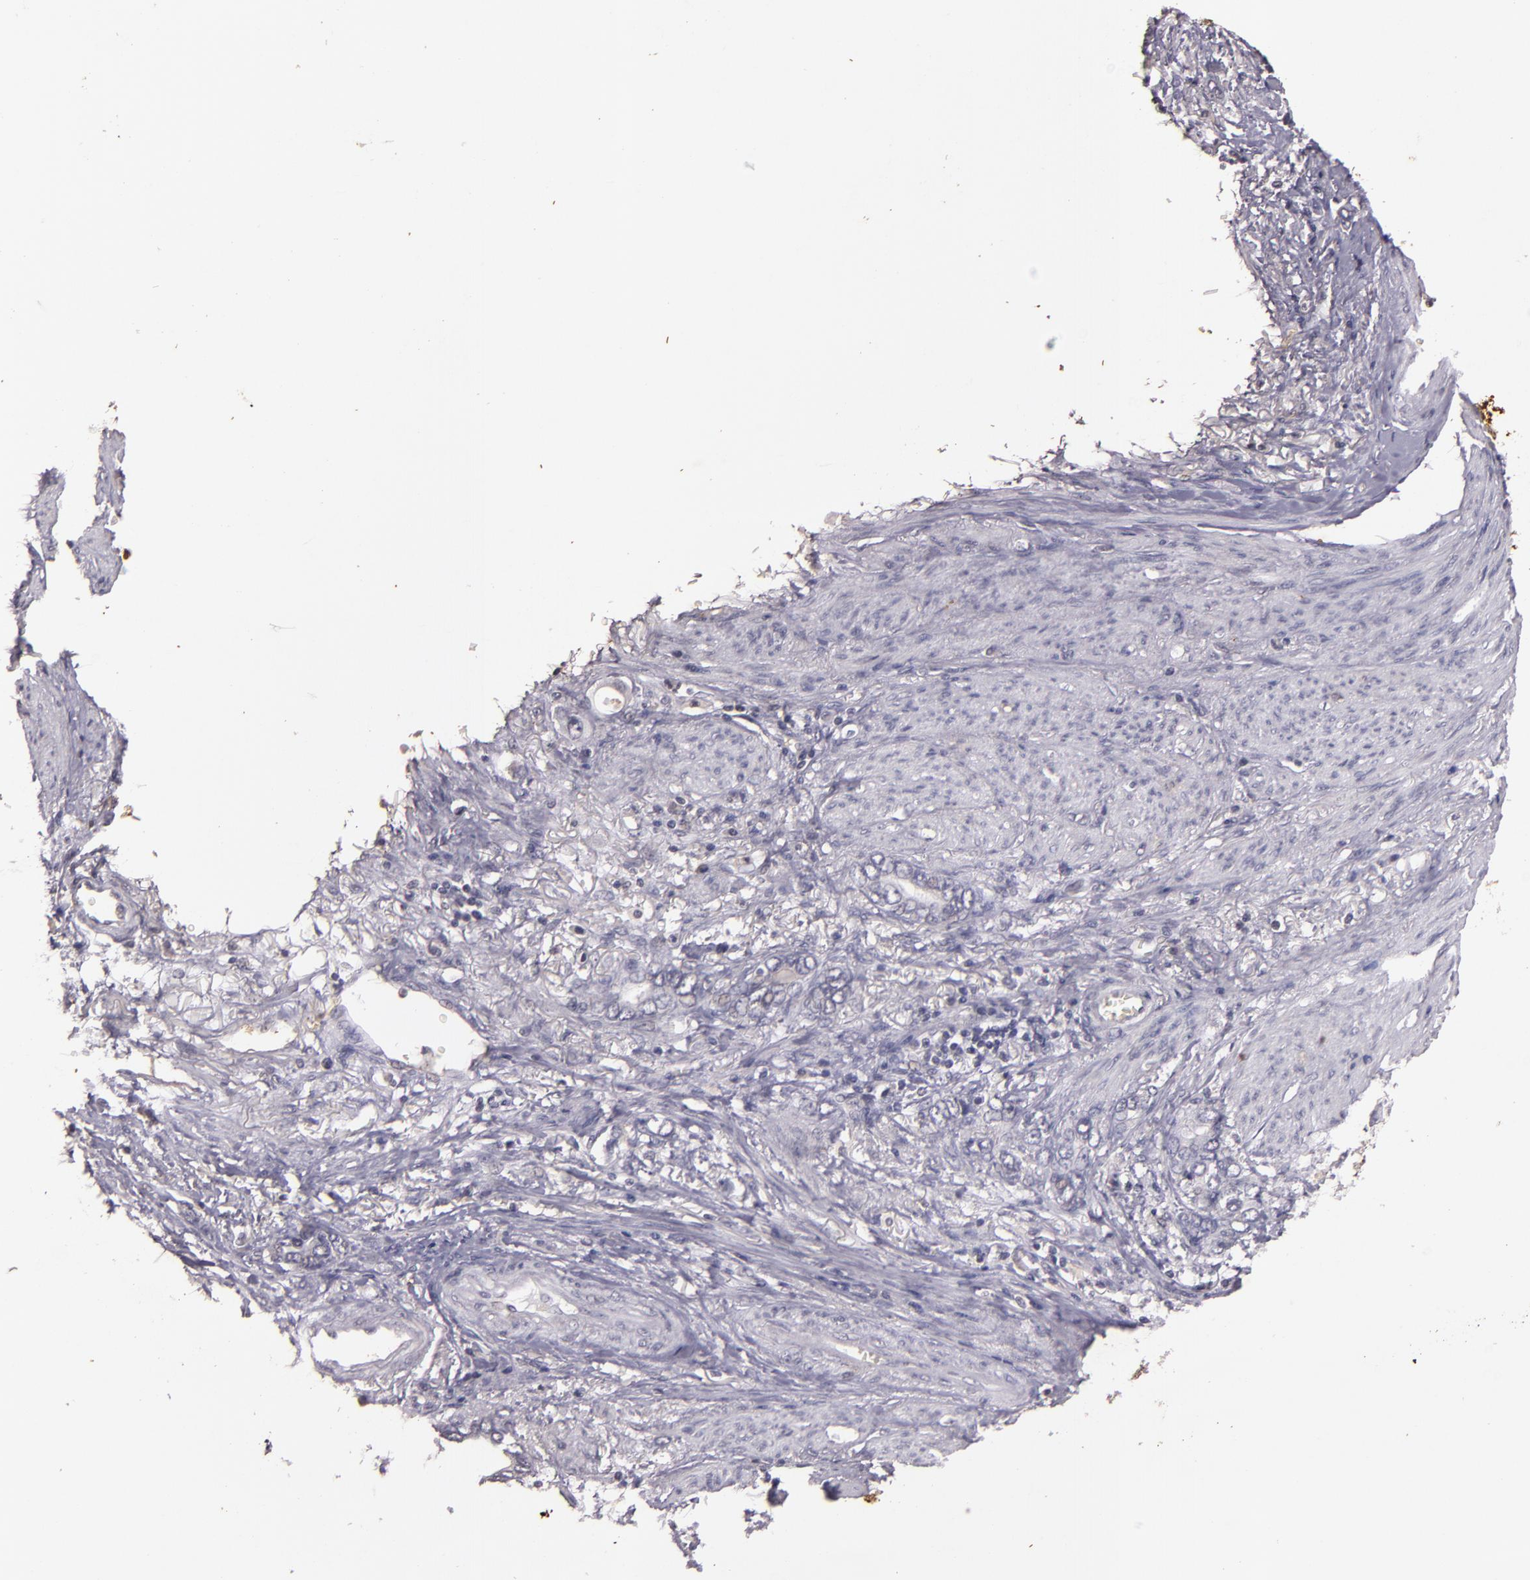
{"staining": {"intensity": "negative", "quantity": "none", "location": "none"}, "tissue": "stomach cancer", "cell_type": "Tumor cells", "image_type": "cancer", "snomed": [{"axis": "morphology", "description": "Adenocarcinoma, NOS"}, {"axis": "topography", "description": "Stomach"}], "caption": "This image is of stomach cancer (adenocarcinoma) stained with IHC to label a protein in brown with the nuclei are counter-stained blue. There is no staining in tumor cells.", "gene": "TFF1", "patient": {"sex": "male", "age": 78}}